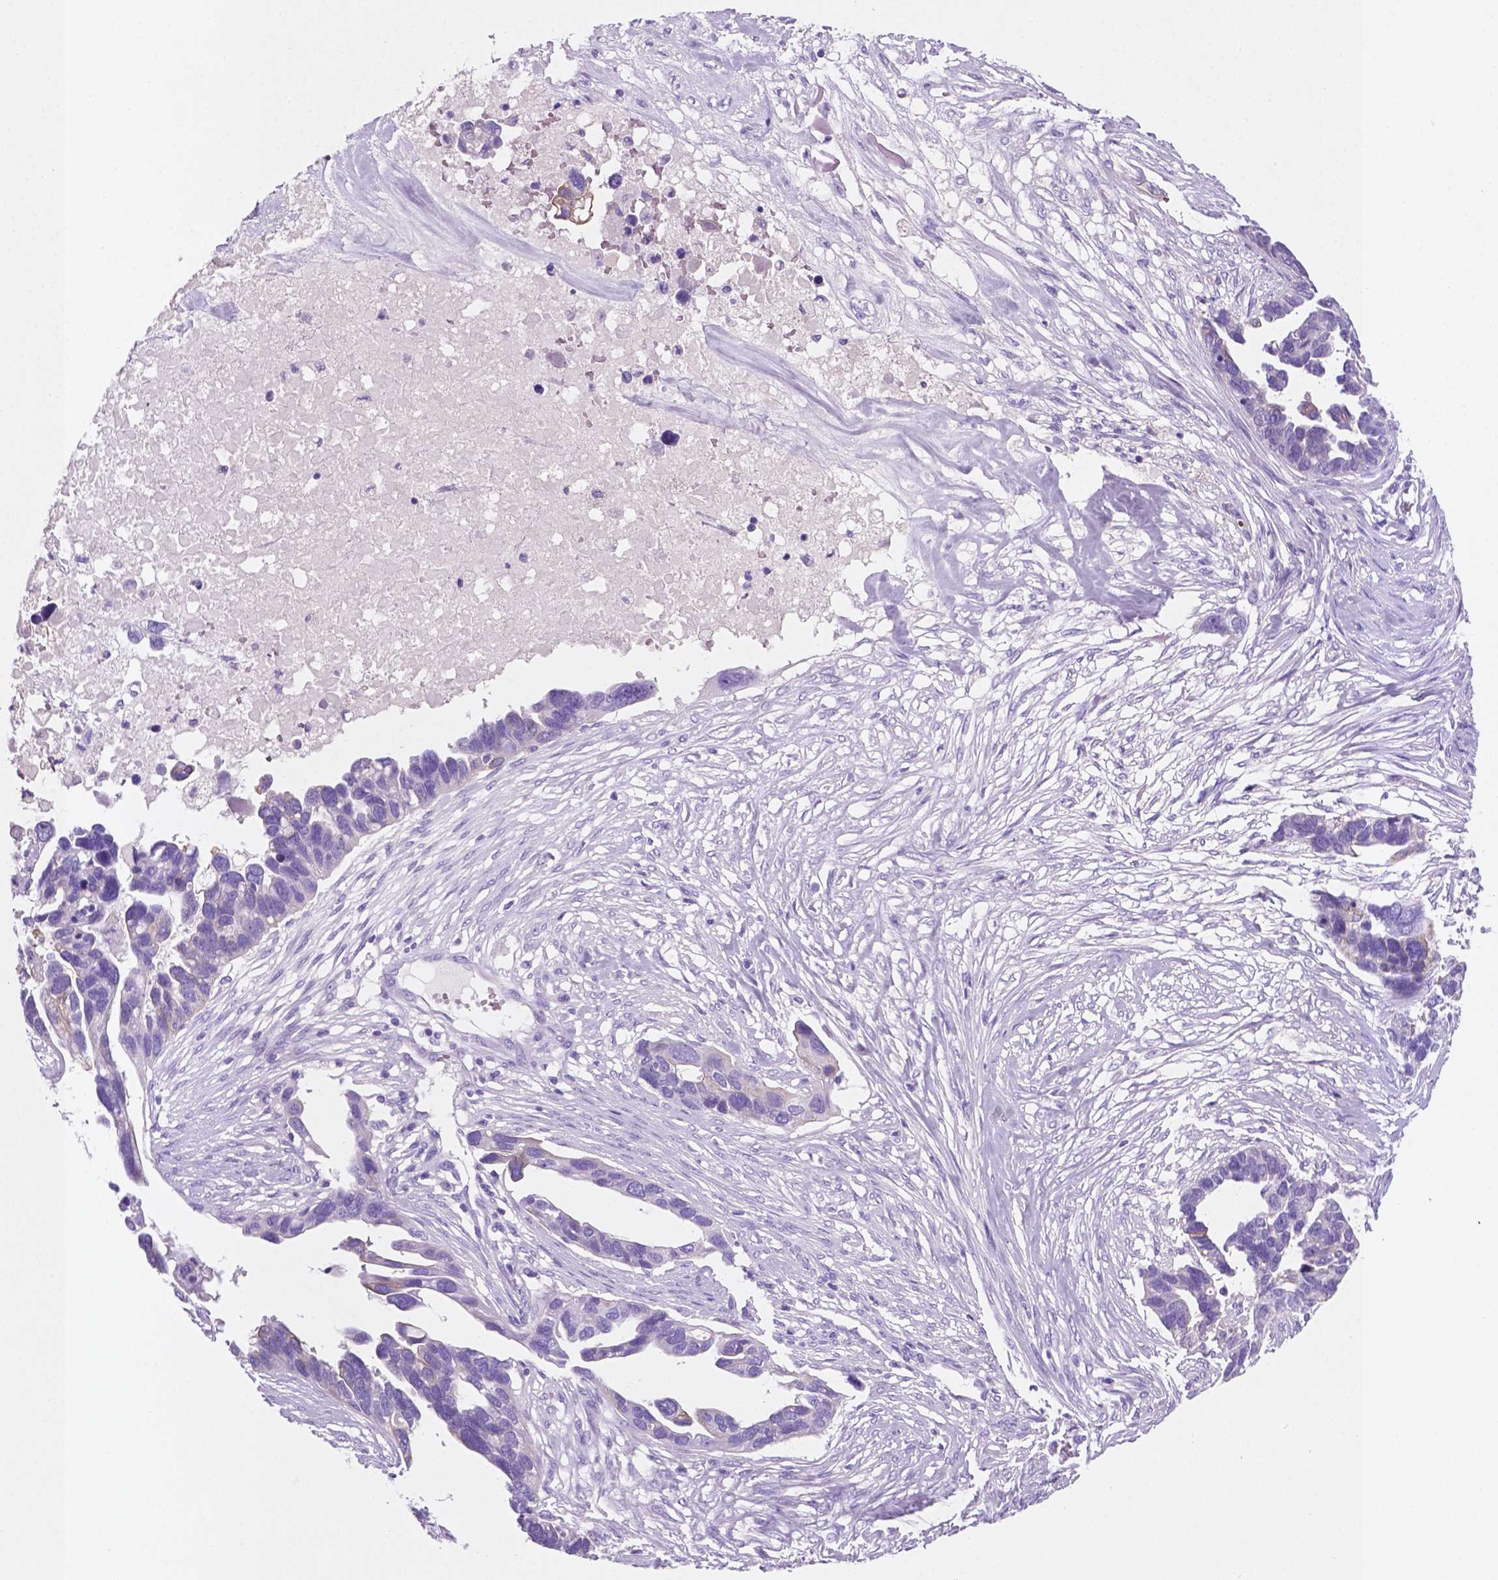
{"staining": {"intensity": "negative", "quantity": "none", "location": "none"}, "tissue": "ovarian cancer", "cell_type": "Tumor cells", "image_type": "cancer", "snomed": [{"axis": "morphology", "description": "Cystadenocarcinoma, serous, NOS"}, {"axis": "topography", "description": "Ovary"}], "caption": "This image is of ovarian cancer (serous cystadenocarcinoma) stained with IHC to label a protein in brown with the nuclei are counter-stained blue. There is no expression in tumor cells.", "gene": "POU4F1", "patient": {"sex": "female", "age": 54}}